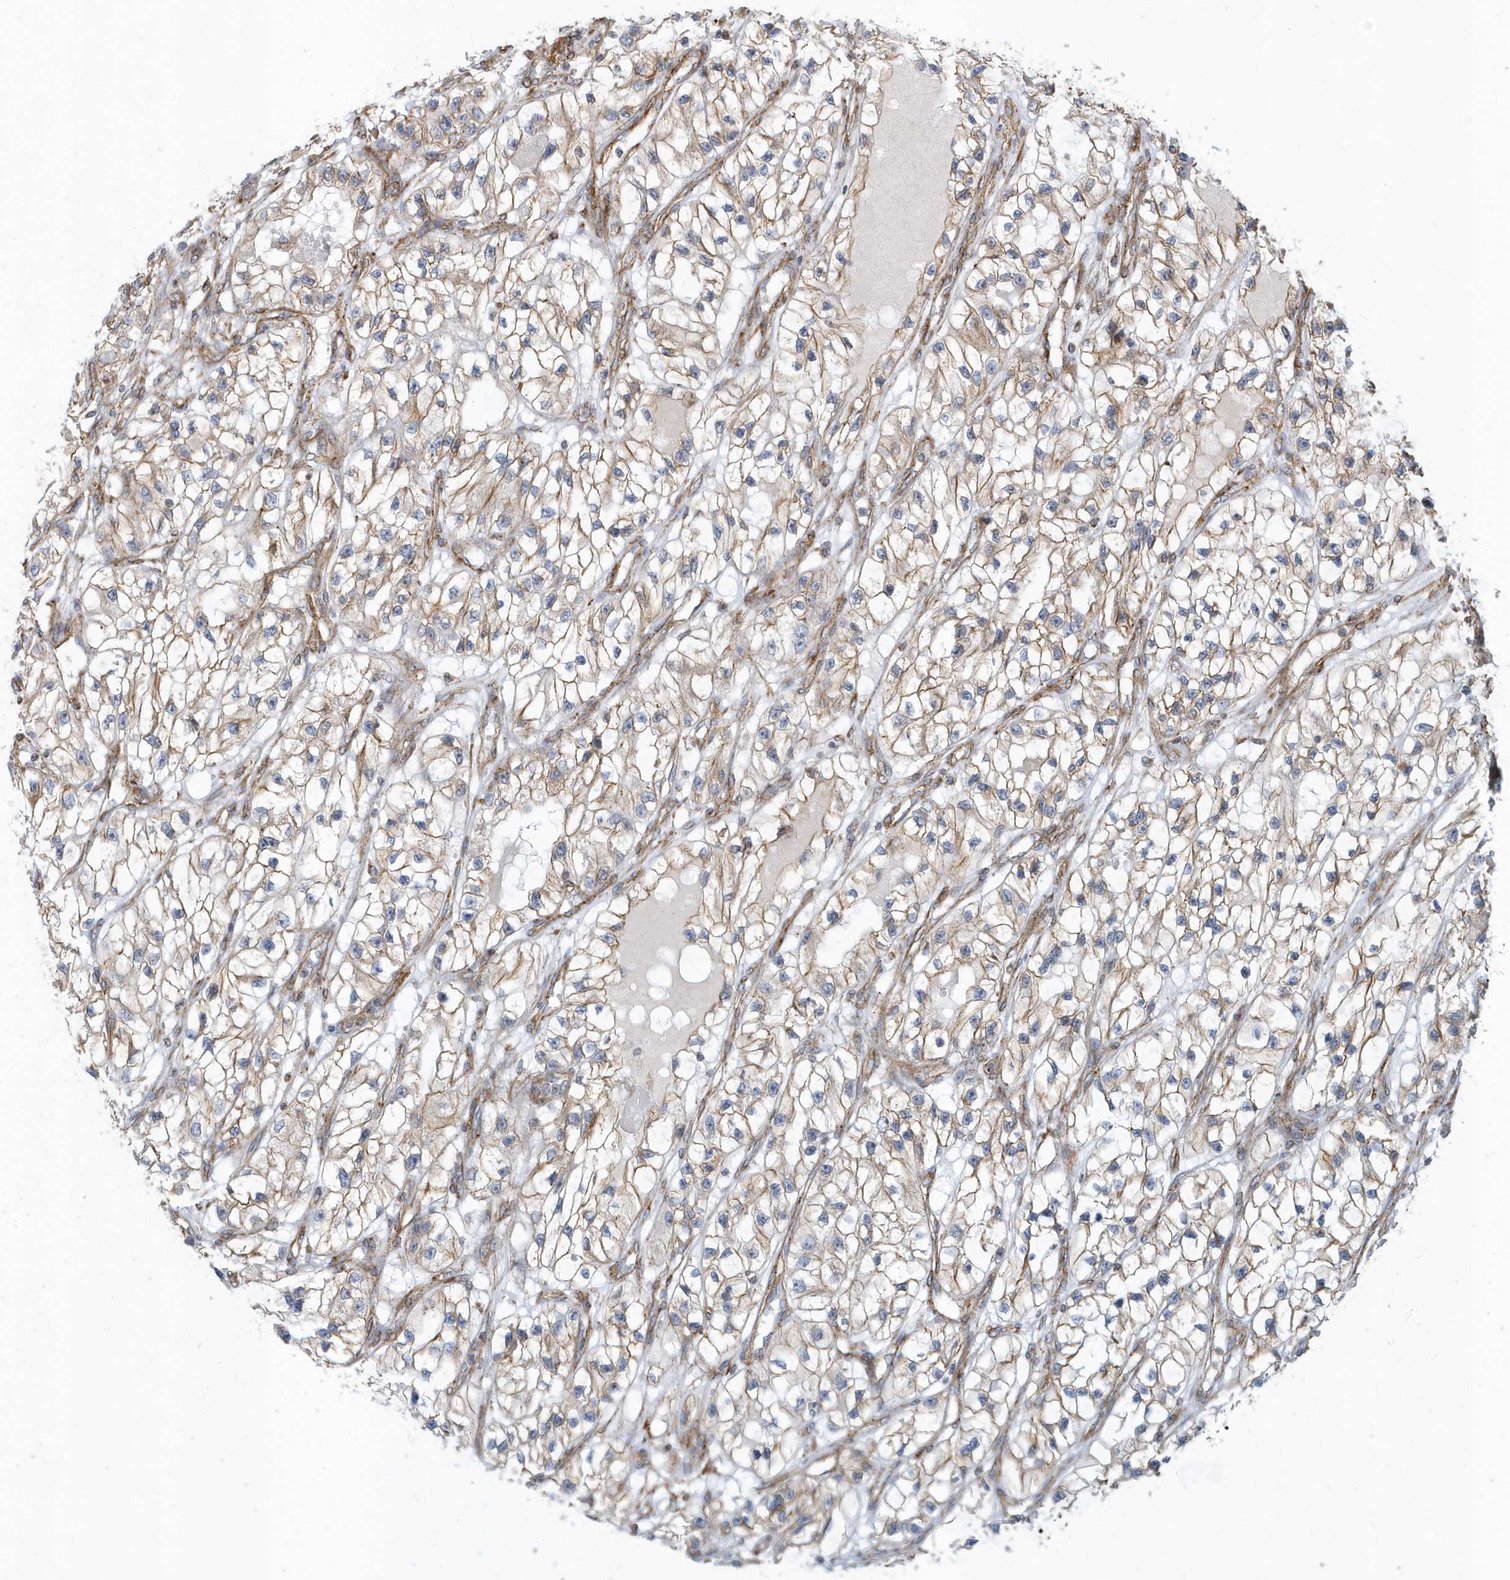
{"staining": {"intensity": "moderate", "quantity": ">75%", "location": "cytoplasmic/membranous"}, "tissue": "renal cancer", "cell_type": "Tumor cells", "image_type": "cancer", "snomed": [{"axis": "morphology", "description": "Adenocarcinoma, NOS"}, {"axis": "topography", "description": "Kidney"}], "caption": "A medium amount of moderate cytoplasmic/membranous staining is identified in approximately >75% of tumor cells in renal cancer tissue.", "gene": "HRH4", "patient": {"sex": "female", "age": 57}}